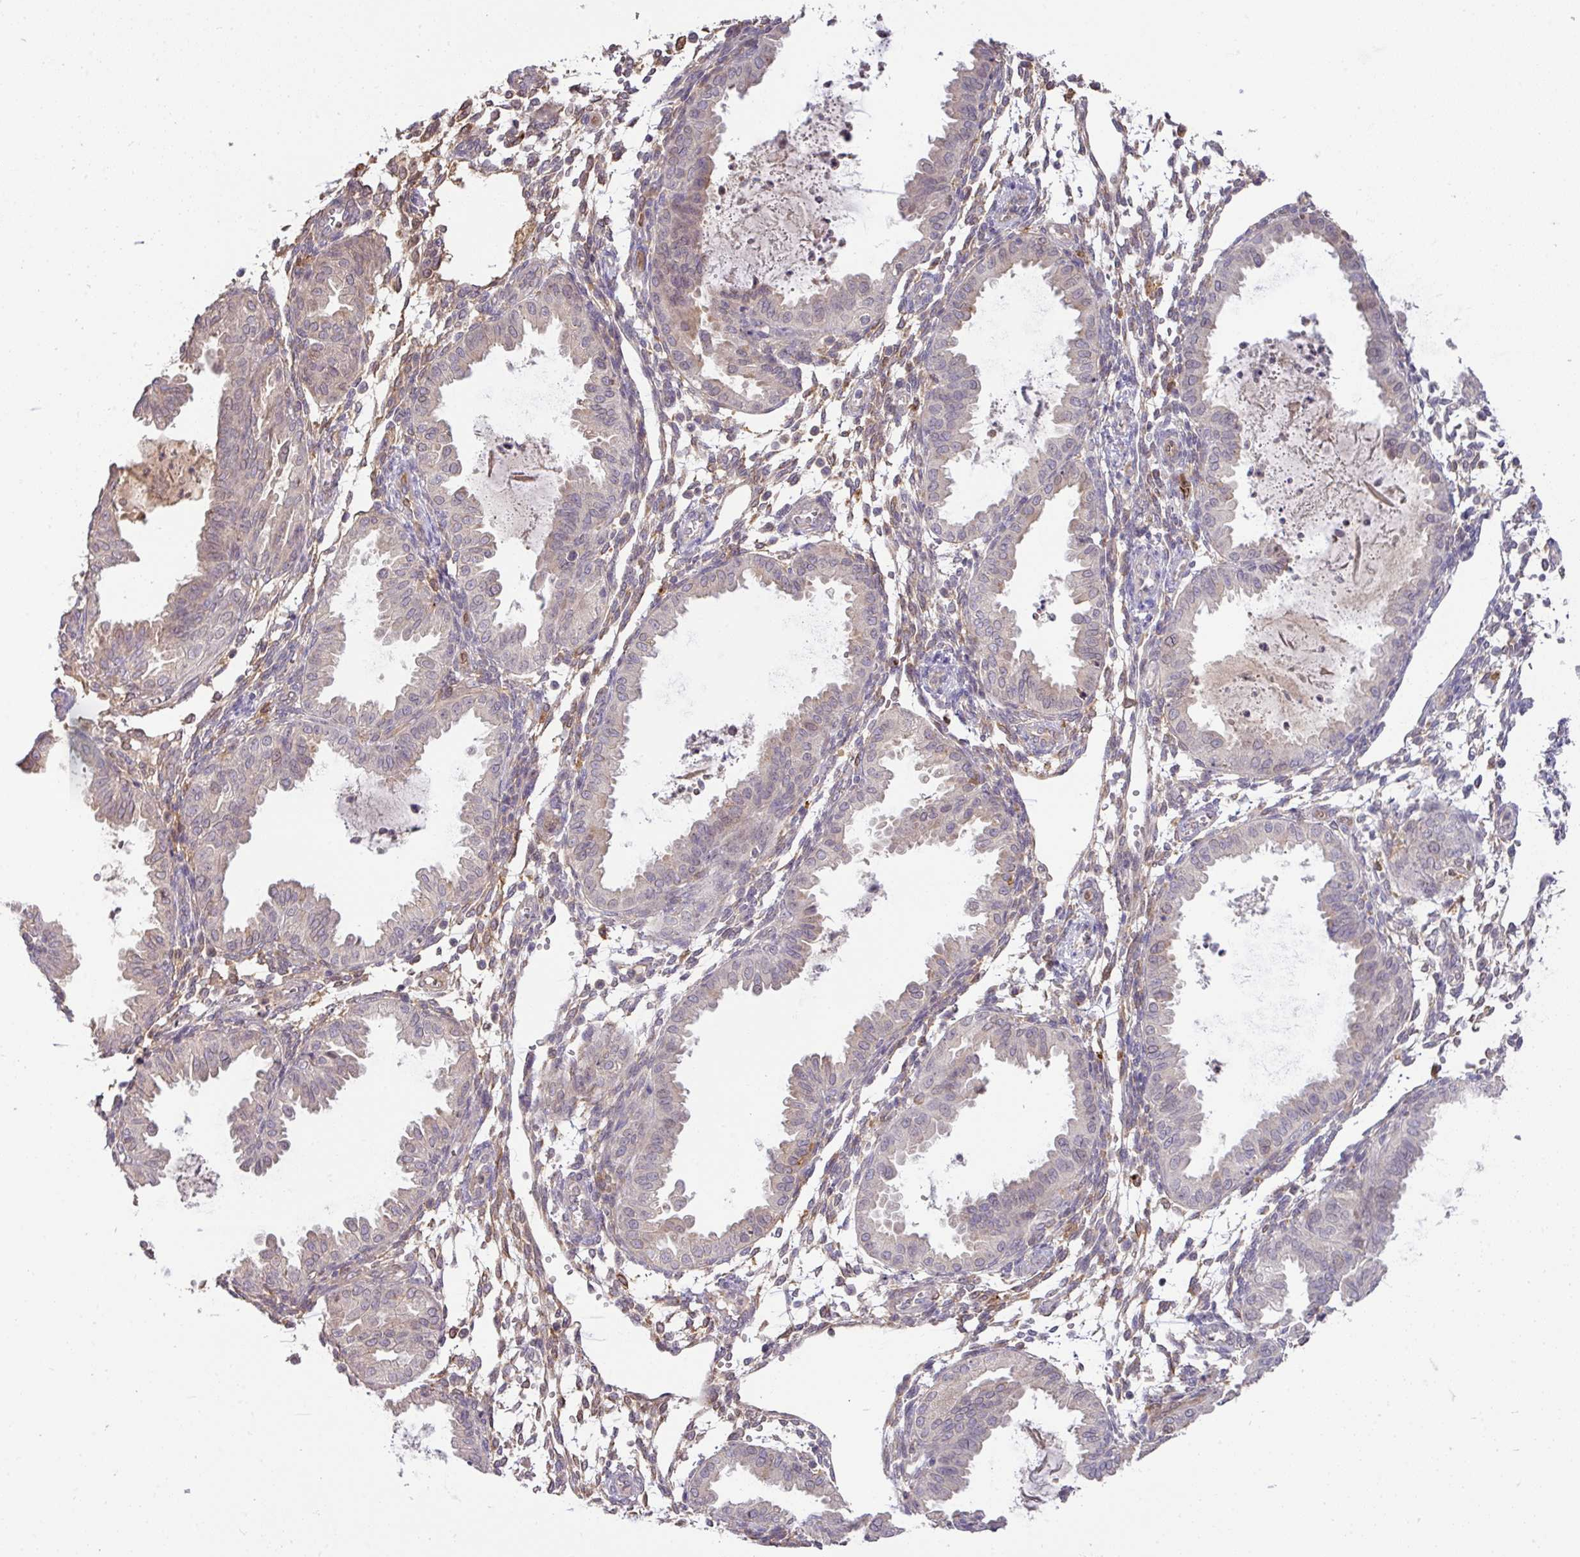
{"staining": {"intensity": "negative", "quantity": "none", "location": "none"}, "tissue": "endometrium", "cell_type": "Cells in endometrial stroma", "image_type": "normal", "snomed": [{"axis": "morphology", "description": "Normal tissue, NOS"}, {"axis": "topography", "description": "Endometrium"}], "caption": "There is no significant expression in cells in endometrial stroma of endometrium.", "gene": "GCNT7", "patient": {"sex": "female", "age": 33}}